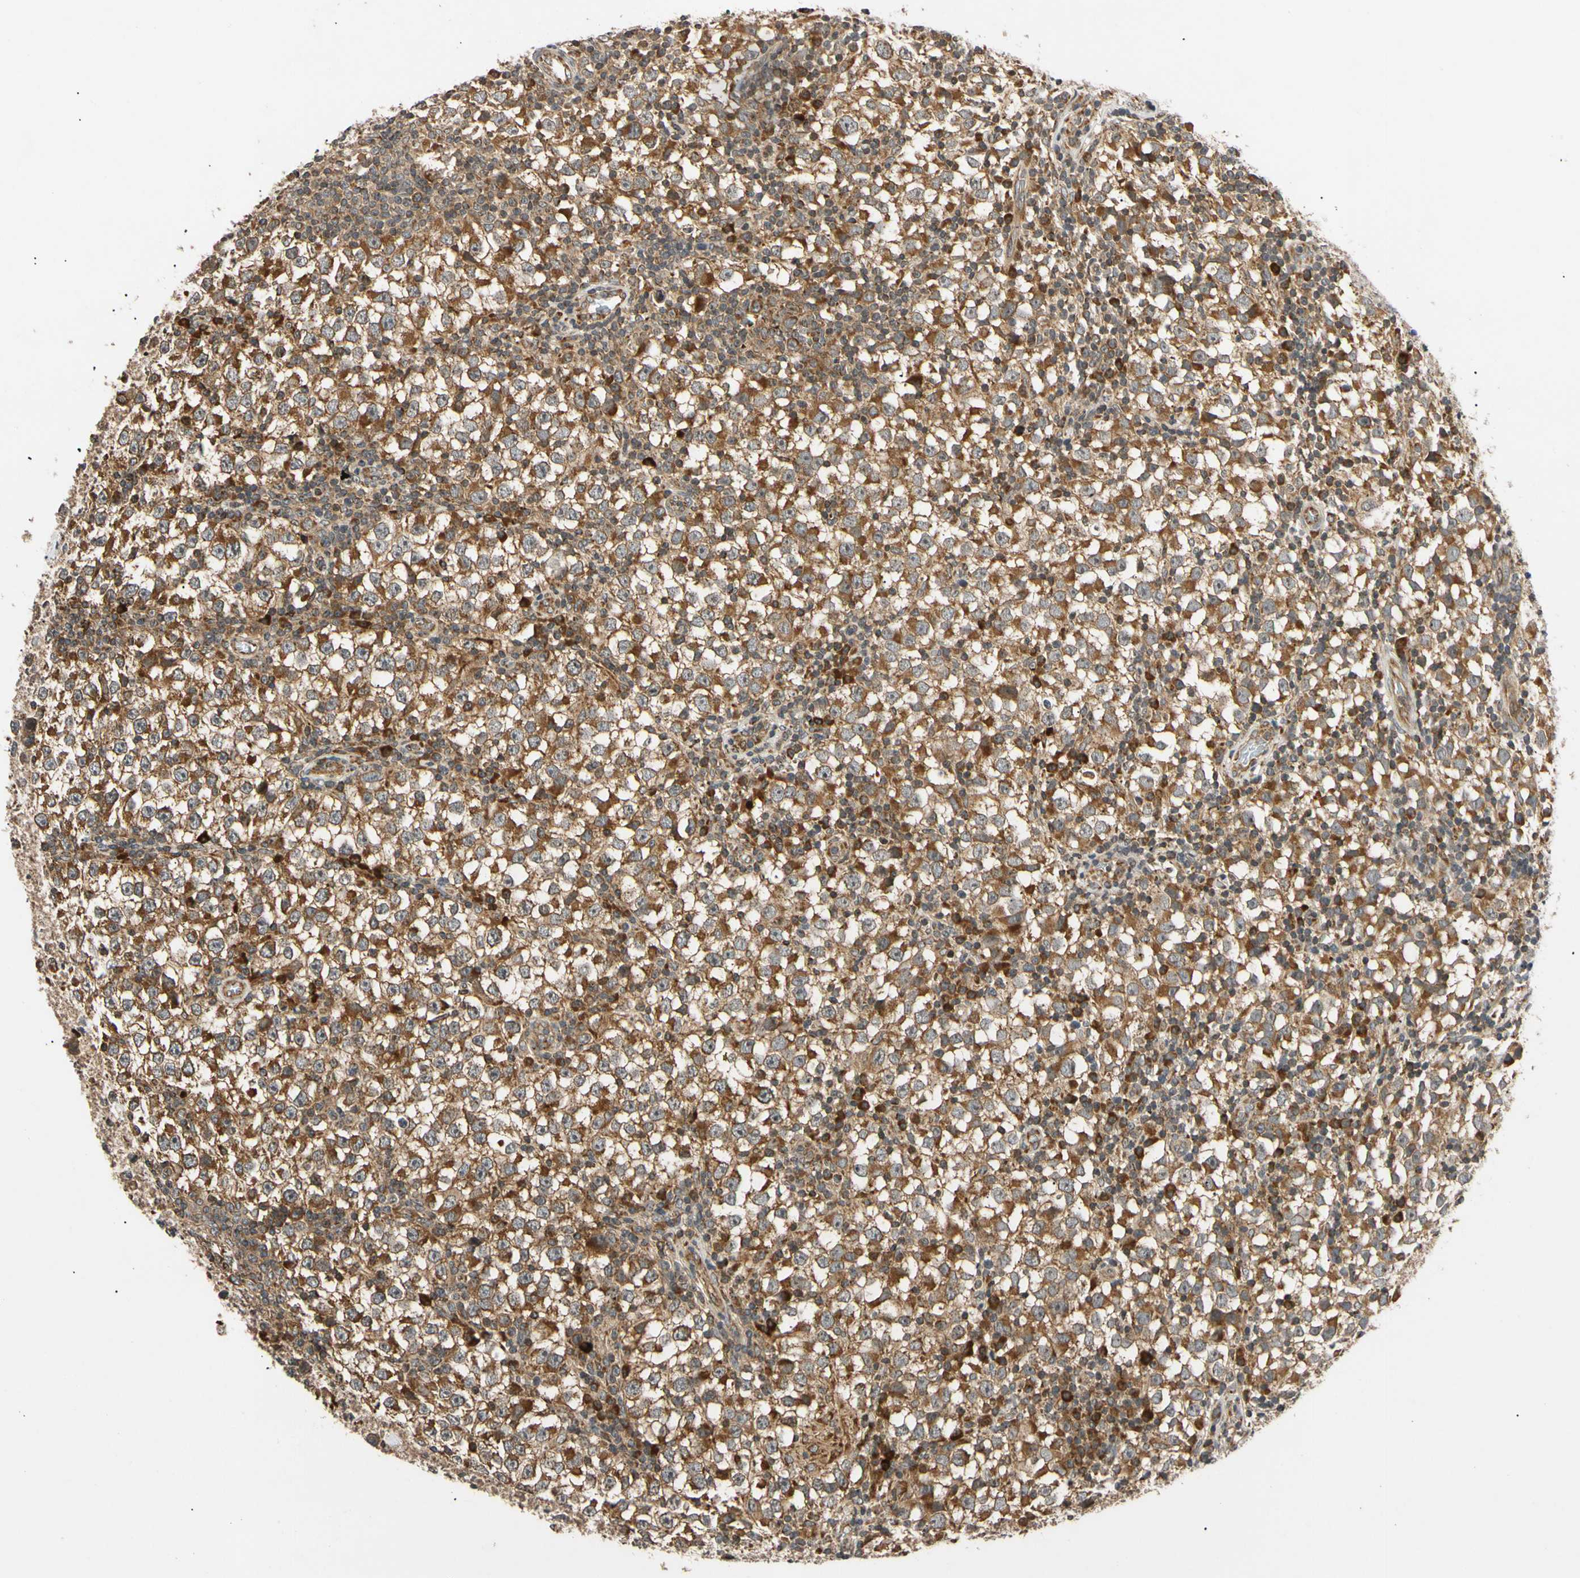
{"staining": {"intensity": "strong", "quantity": ">75%", "location": "cytoplasmic/membranous"}, "tissue": "testis cancer", "cell_type": "Tumor cells", "image_type": "cancer", "snomed": [{"axis": "morphology", "description": "Seminoma, NOS"}, {"axis": "topography", "description": "Testis"}], "caption": "A brown stain labels strong cytoplasmic/membranous expression of a protein in testis cancer tumor cells.", "gene": "MRPS22", "patient": {"sex": "male", "age": 65}}